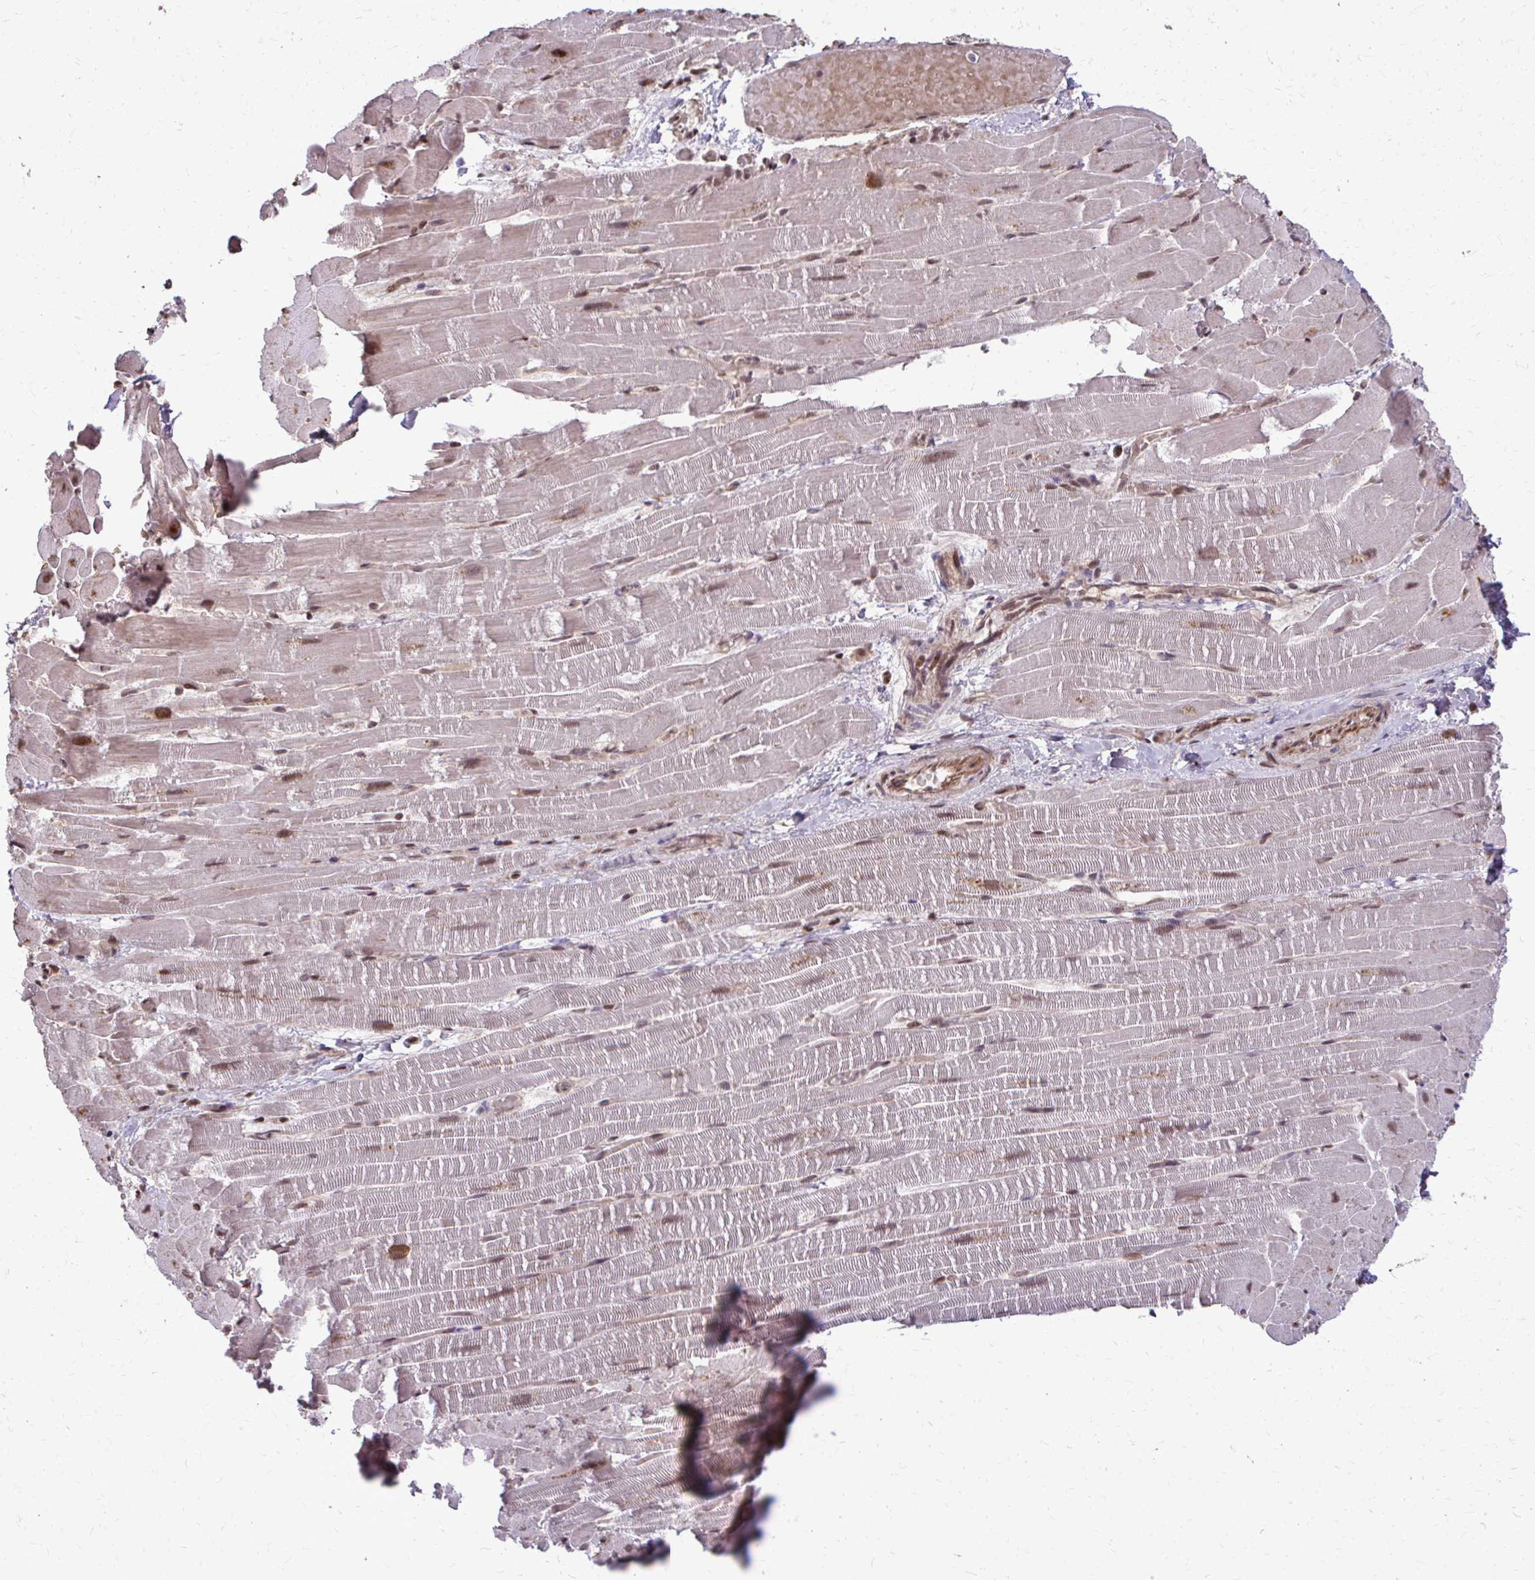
{"staining": {"intensity": "moderate", "quantity": "25%-75%", "location": "nuclear"}, "tissue": "heart muscle", "cell_type": "Cardiomyocytes", "image_type": "normal", "snomed": [{"axis": "morphology", "description": "Normal tissue, NOS"}, {"axis": "topography", "description": "Heart"}], "caption": "Unremarkable heart muscle displays moderate nuclear staining in approximately 25%-75% of cardiomyocytes.", "gene": "SS18", "patient": {"sex": "male", "age": 37}}